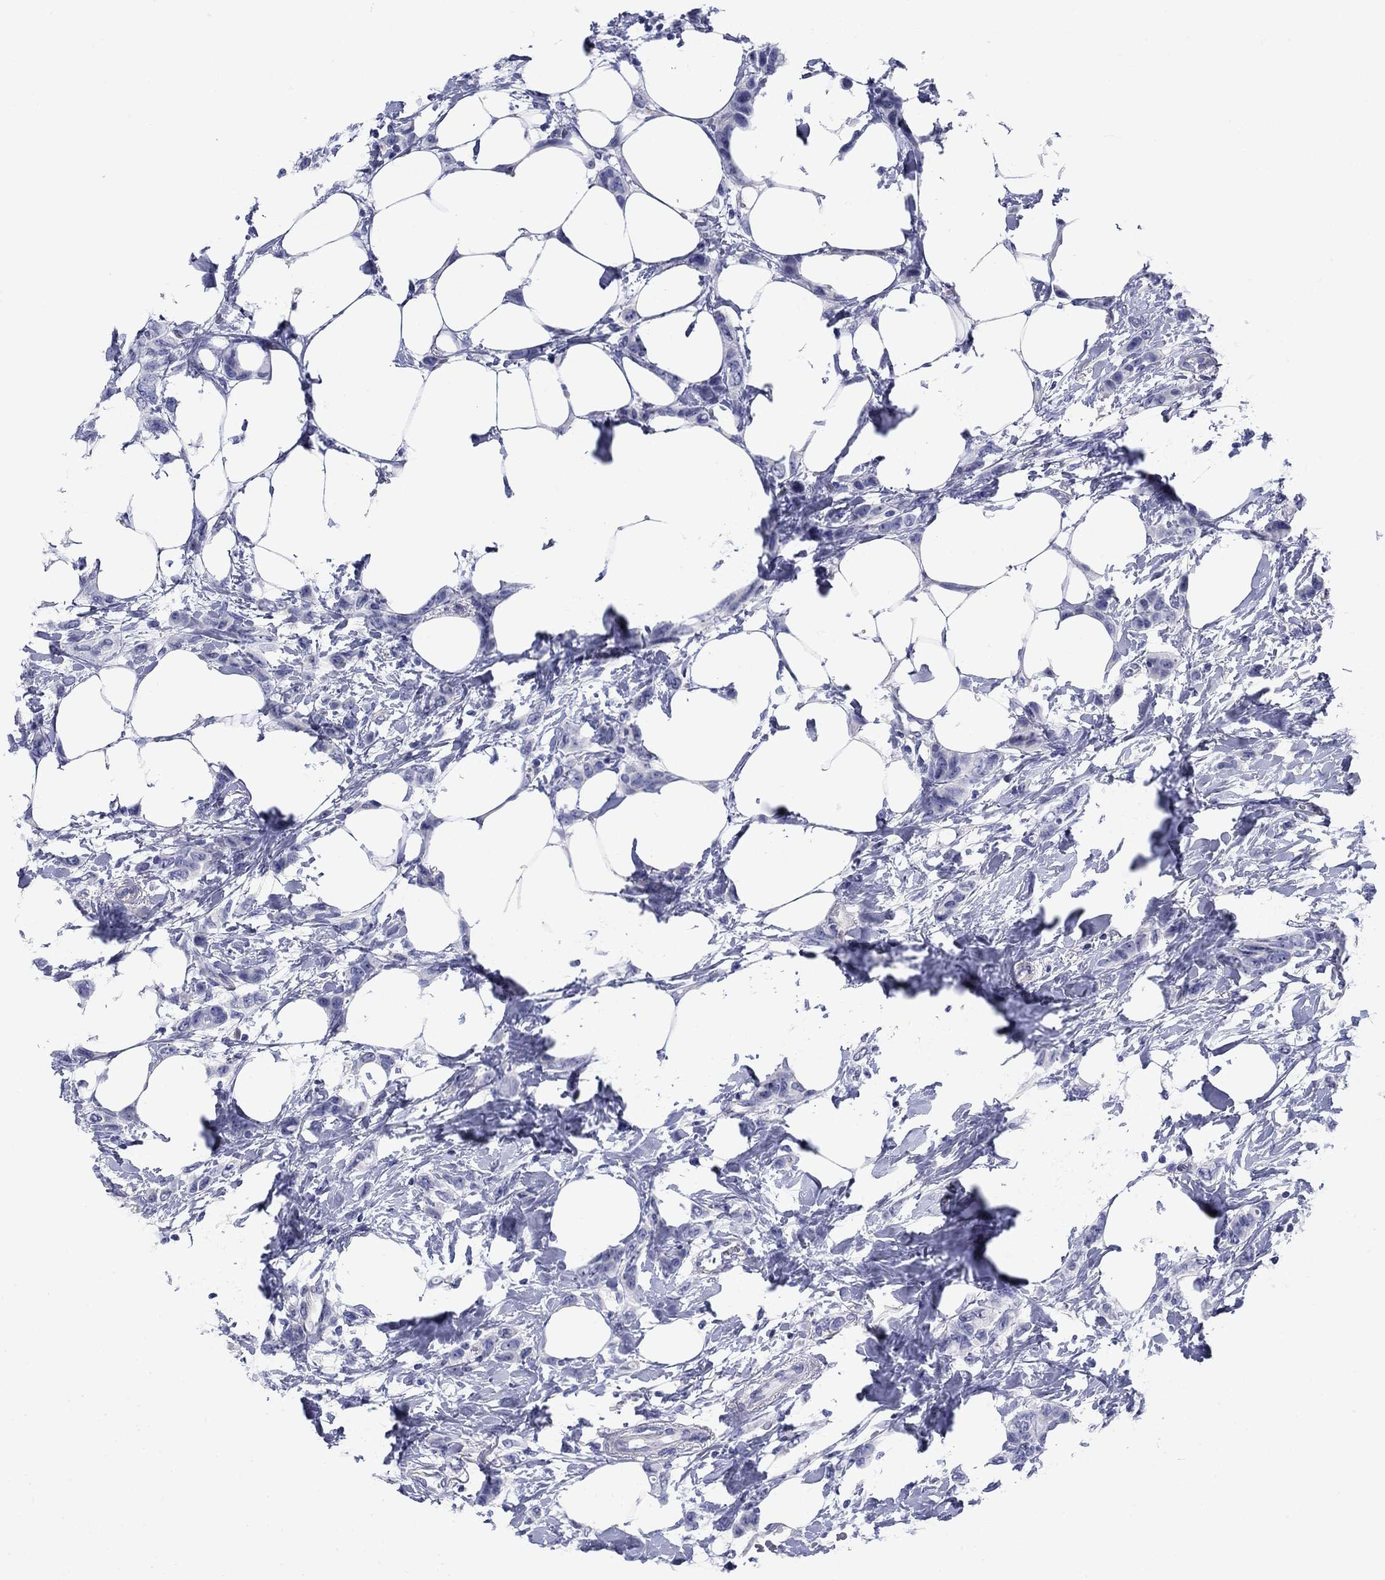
{"staining": {"intensity": "negative", "quantity": "none", "location": "none"}, "tissue": "breast cancer", "cell_type": "Tumor cells", "image_type": "cancer", "snomed": [{"axis": "morphology", "description": "Lobular carcinoma"}, {"axis": "topography", "description": "Breast"}], "caption": "Immunohistochemistry photomicrograph of neoplastic tissue: breast lobular carcinoma stained with DAB shows no significant protein expression in tumor cells.", "gene": "PRKCG", "patient": {"sex": "female", "age": 66}}